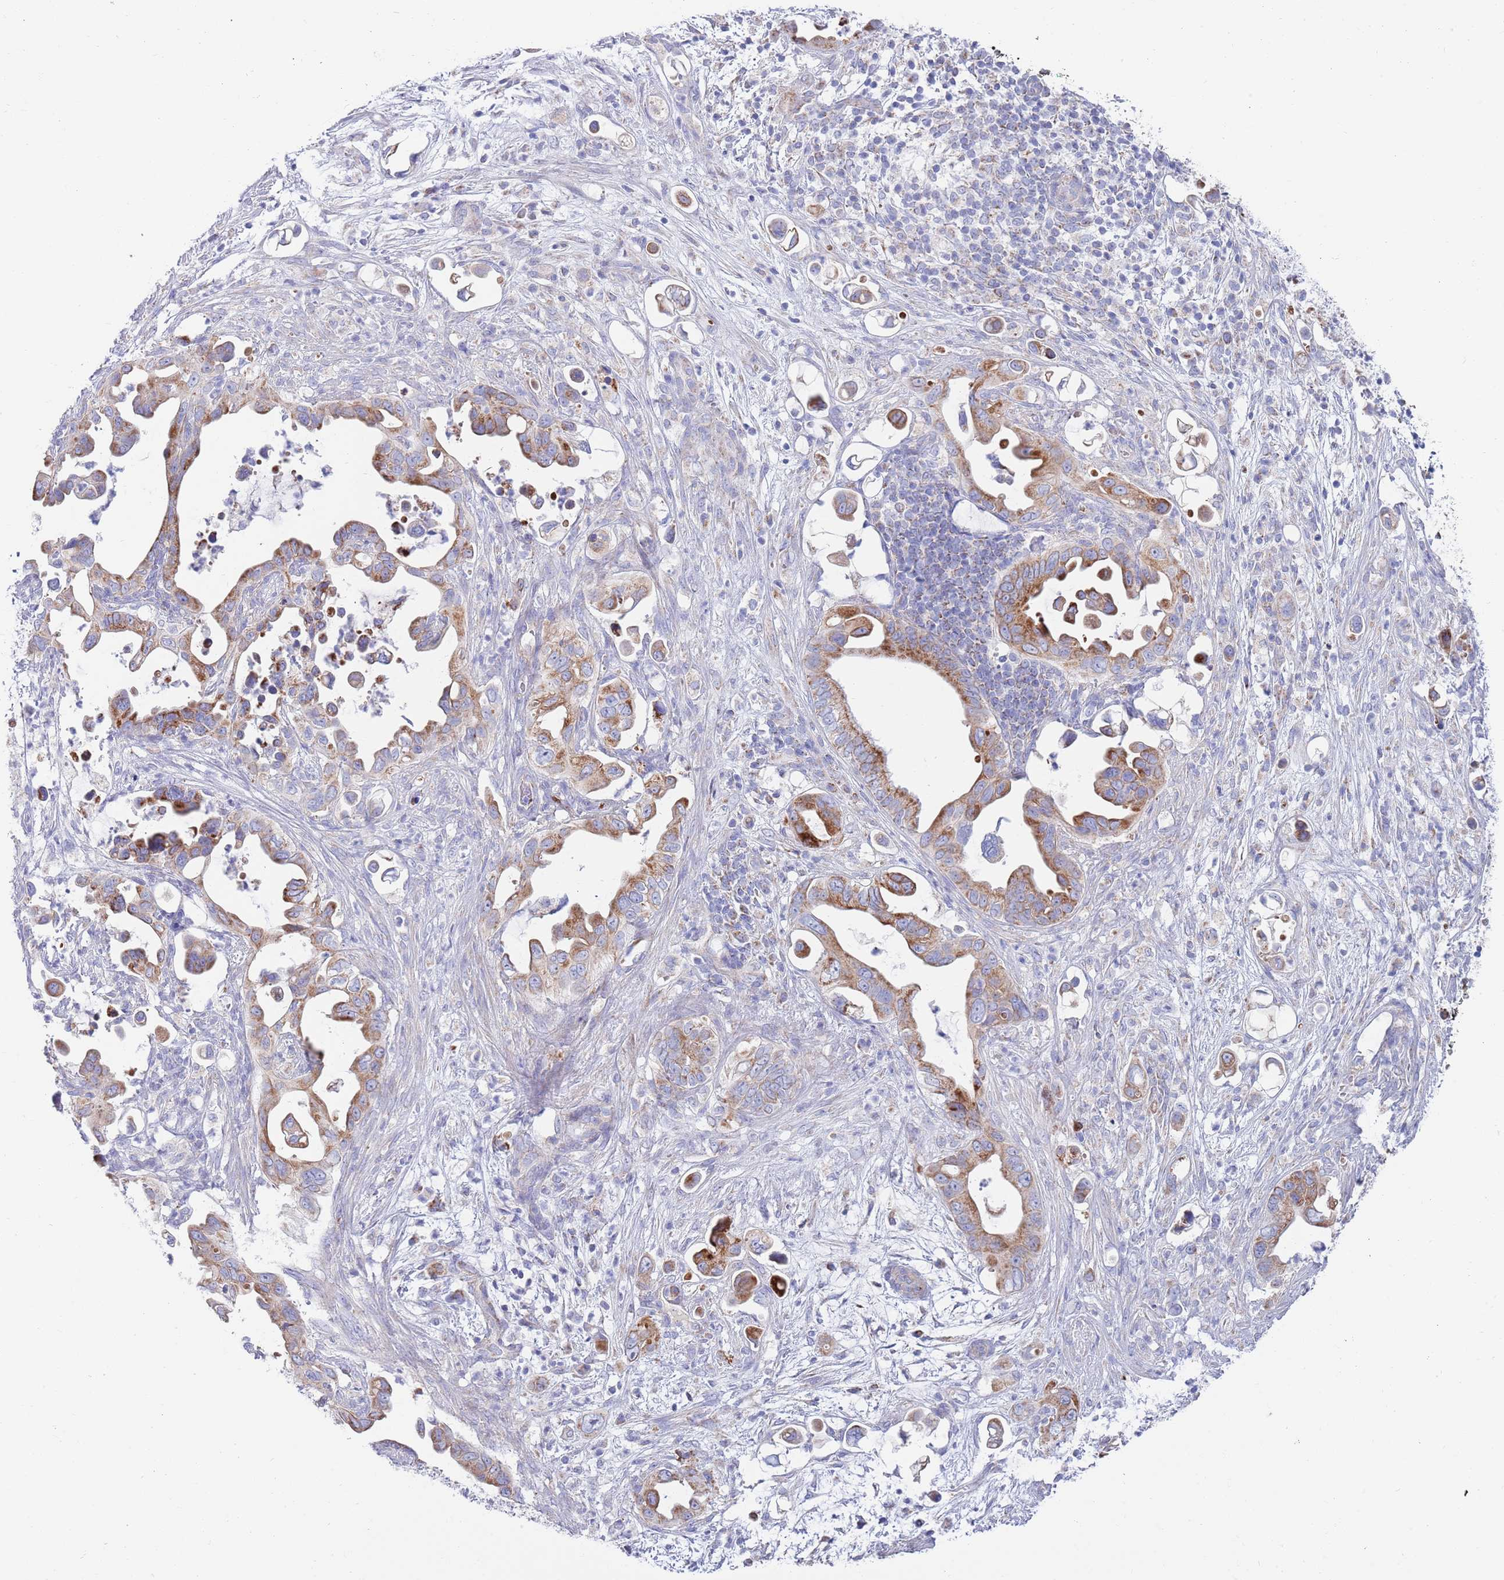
{"staining": {"intensity": "moderate", "quantity": ">75%", "location": "cytoplasmic/membranous"}, "tissue": "pancreatic cancer", "cell_type": "Tumor cells", "image_type": "cancer", "snomed": [{"axis": "morphology", "description": "Adenocarcinoma, NOS"}, {"axis": "topography", "description": "Pancreas"}], "caption": "An image of human pancreatic adenocarcinoma stained for a protein exhibits moderate cytoplasmic/membranous brown staining in tumor cells.", "gene": "EMC8", "patient": {"sex": "male", "age": 61}}